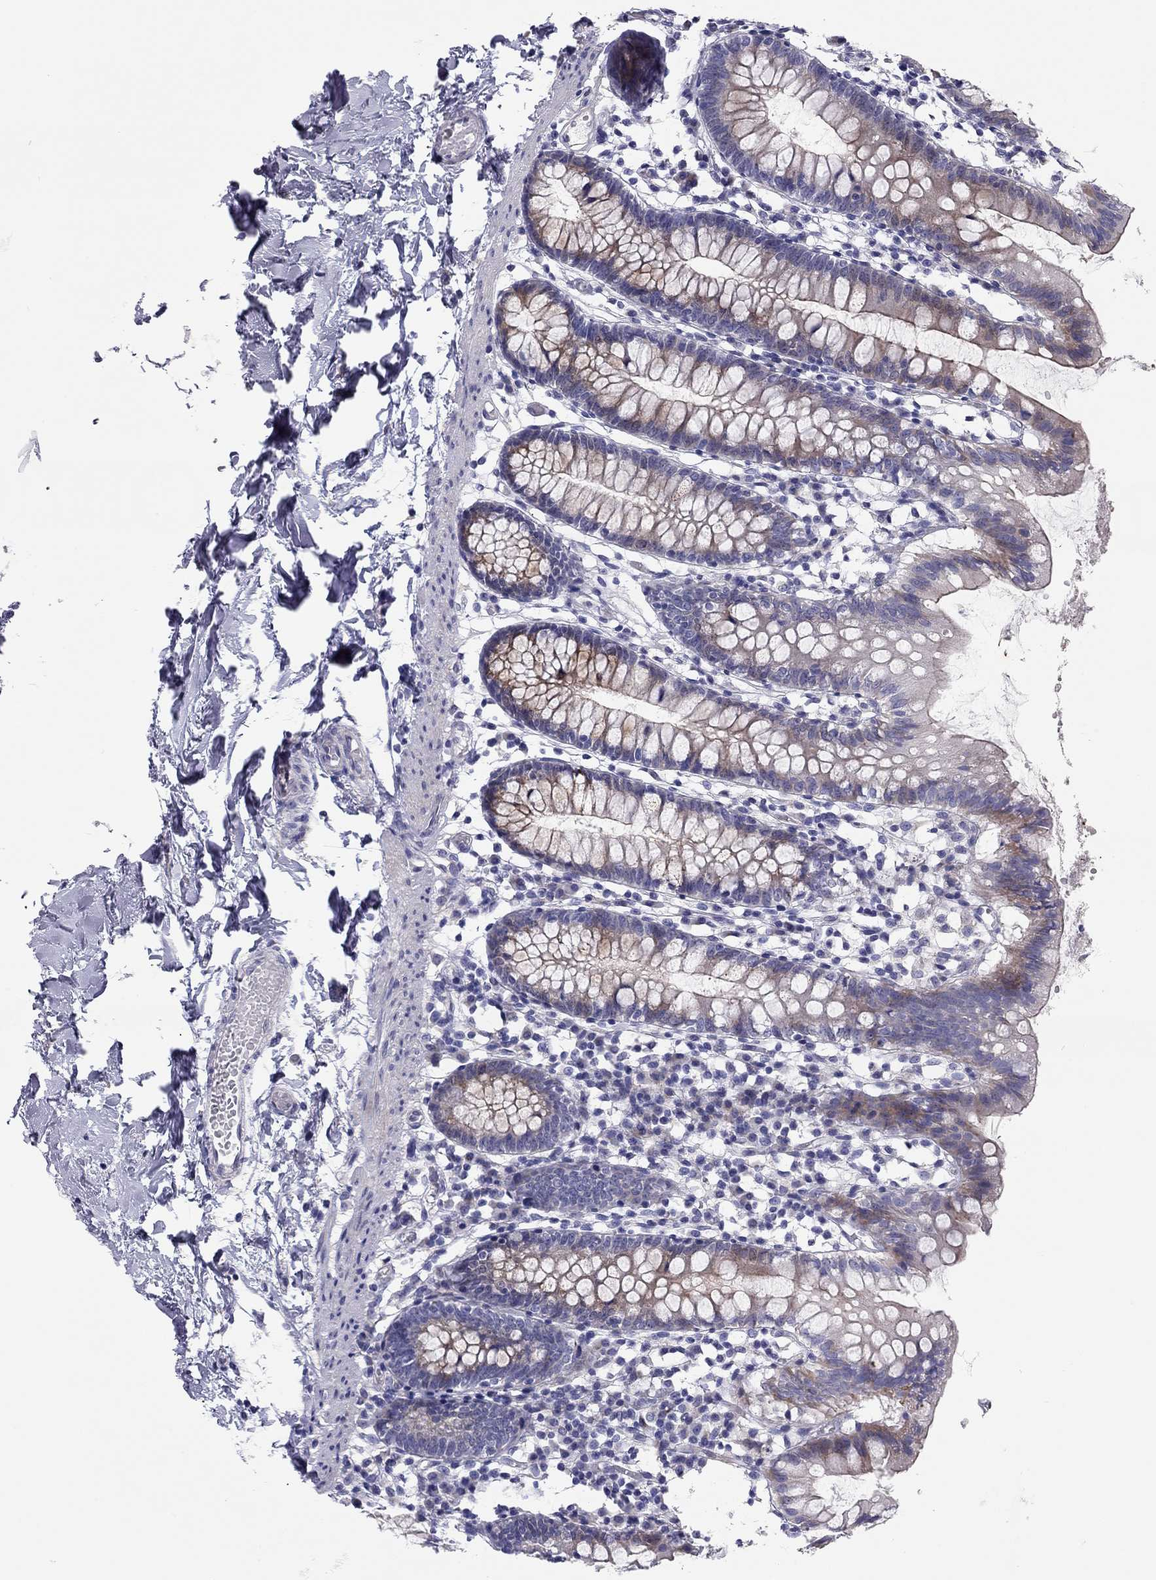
{"staining": {"intensity": "moderate", "quantity": "25%-75%", "location": "cytoplasmic/membranous"}, "tissue": "small intestine", "cell_type": "Glandular cells", "image_type": "normal", "snomed": [{"axis": "morphology", "description": "Normal tissue, NOS"}, {"axis": "topography", "description": "Small intestine"}], "caption": "Immunohistochemistry (IHC) histopathology image of normal small intestine: small intestine stained using IHC displays medium levels of moderate protein expression localized specifically in the cytoplasmic/membranous of glandular cells, appearing as a cytoplasmic/membranous brown color.", "gene": "SCARB1", "patient": {"sex": "female", "age": 90}}